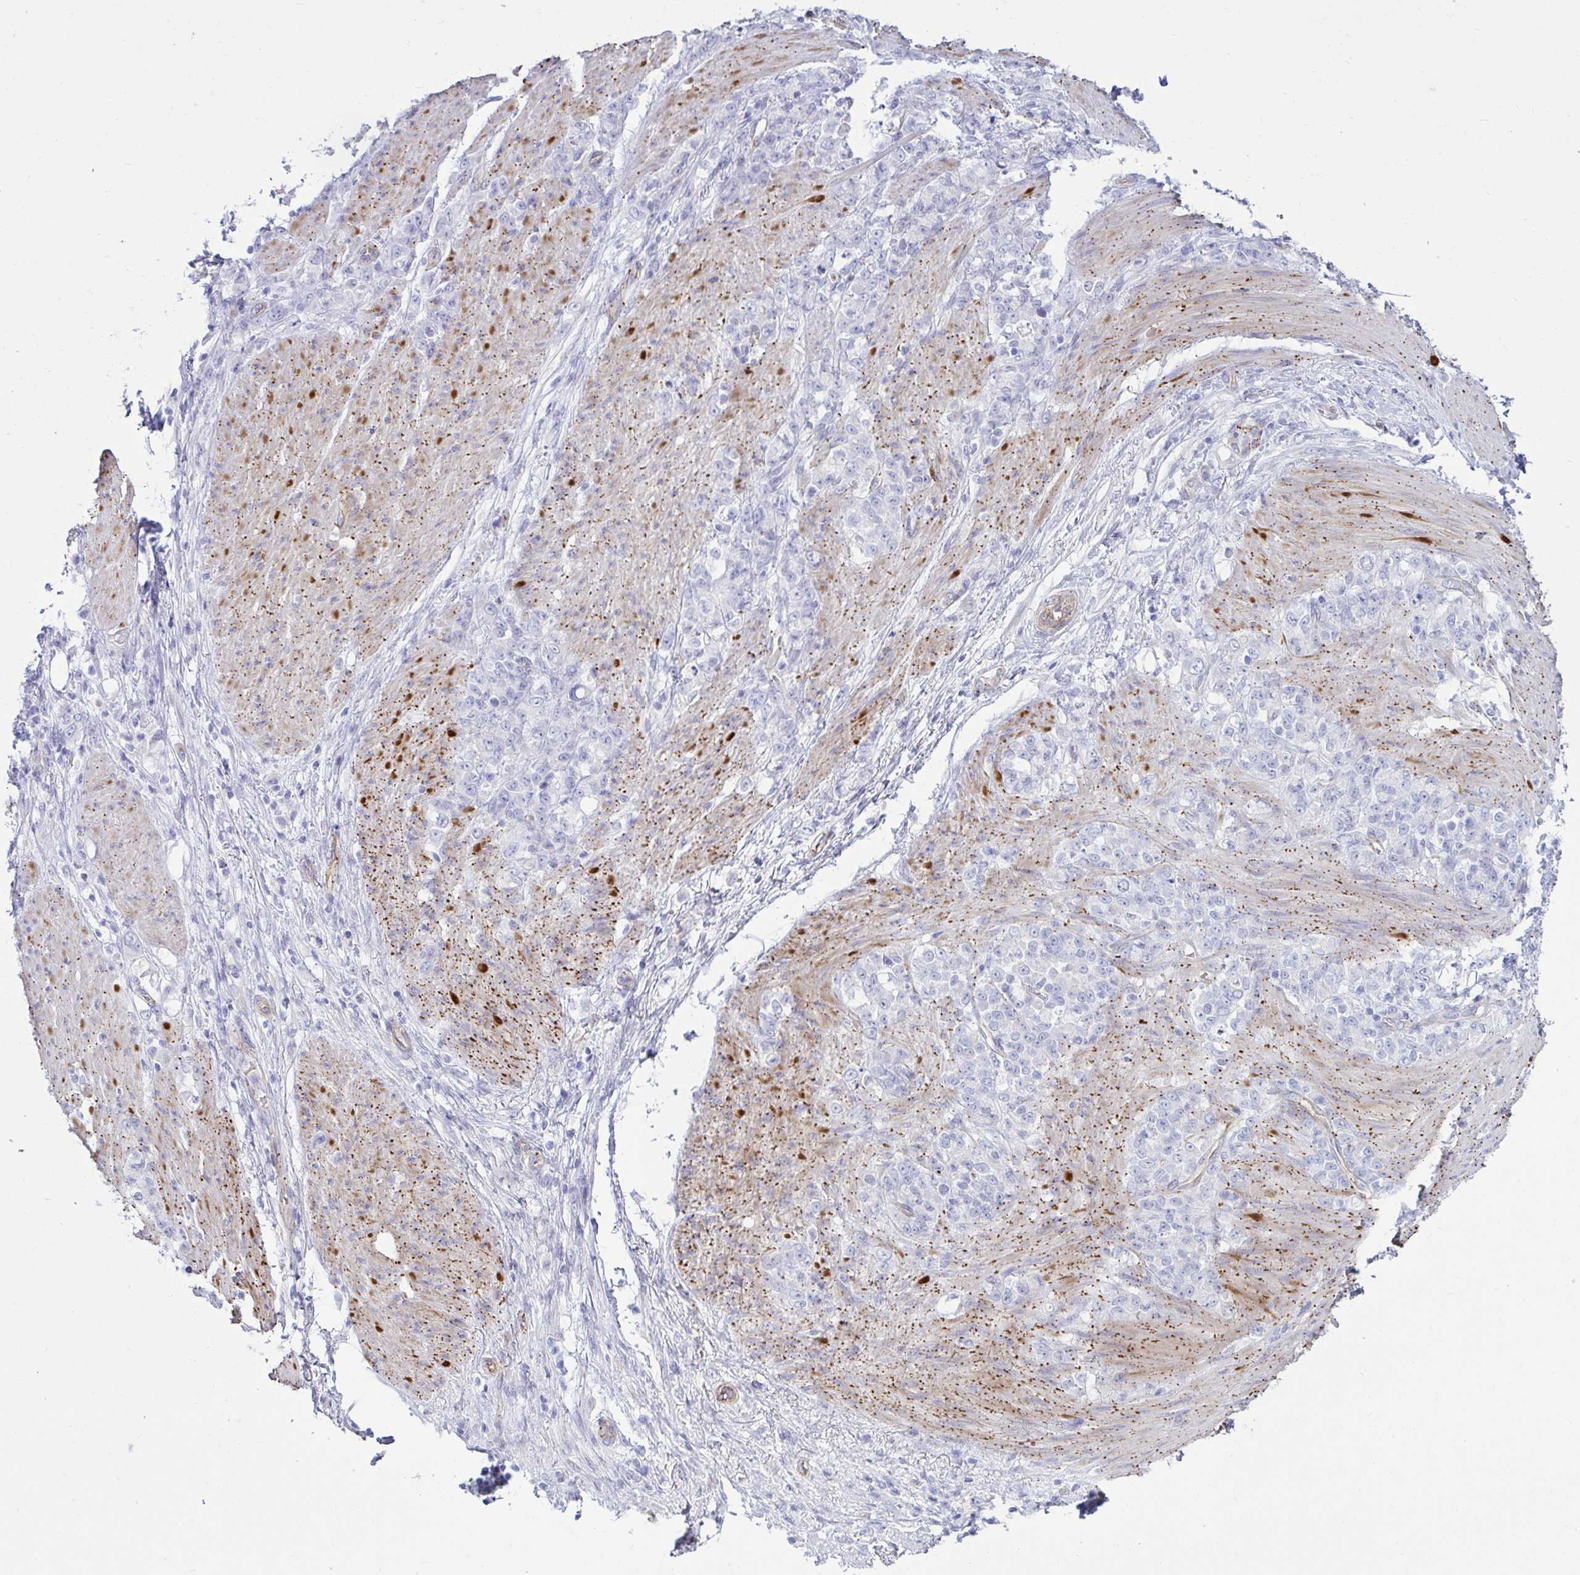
{"staining": {"intensity": "negative", "quantity": "none", "location": "none"}, "tissue": "stomach cancer", "cell_type": "Tumor cells", "image_type": "cancer", "snomed": [{"axis": "morphology", "description": "Adenocarcinoma, NOS"}, {"axis": "topography", "description": "Stomach"}], "caption": "IHC micrograph of human stomach cancer stained for a protein (brown), which displays no staining in tumor cells.", "gene": "UBL3", "patient": {"sex": "female", "age": 79}}